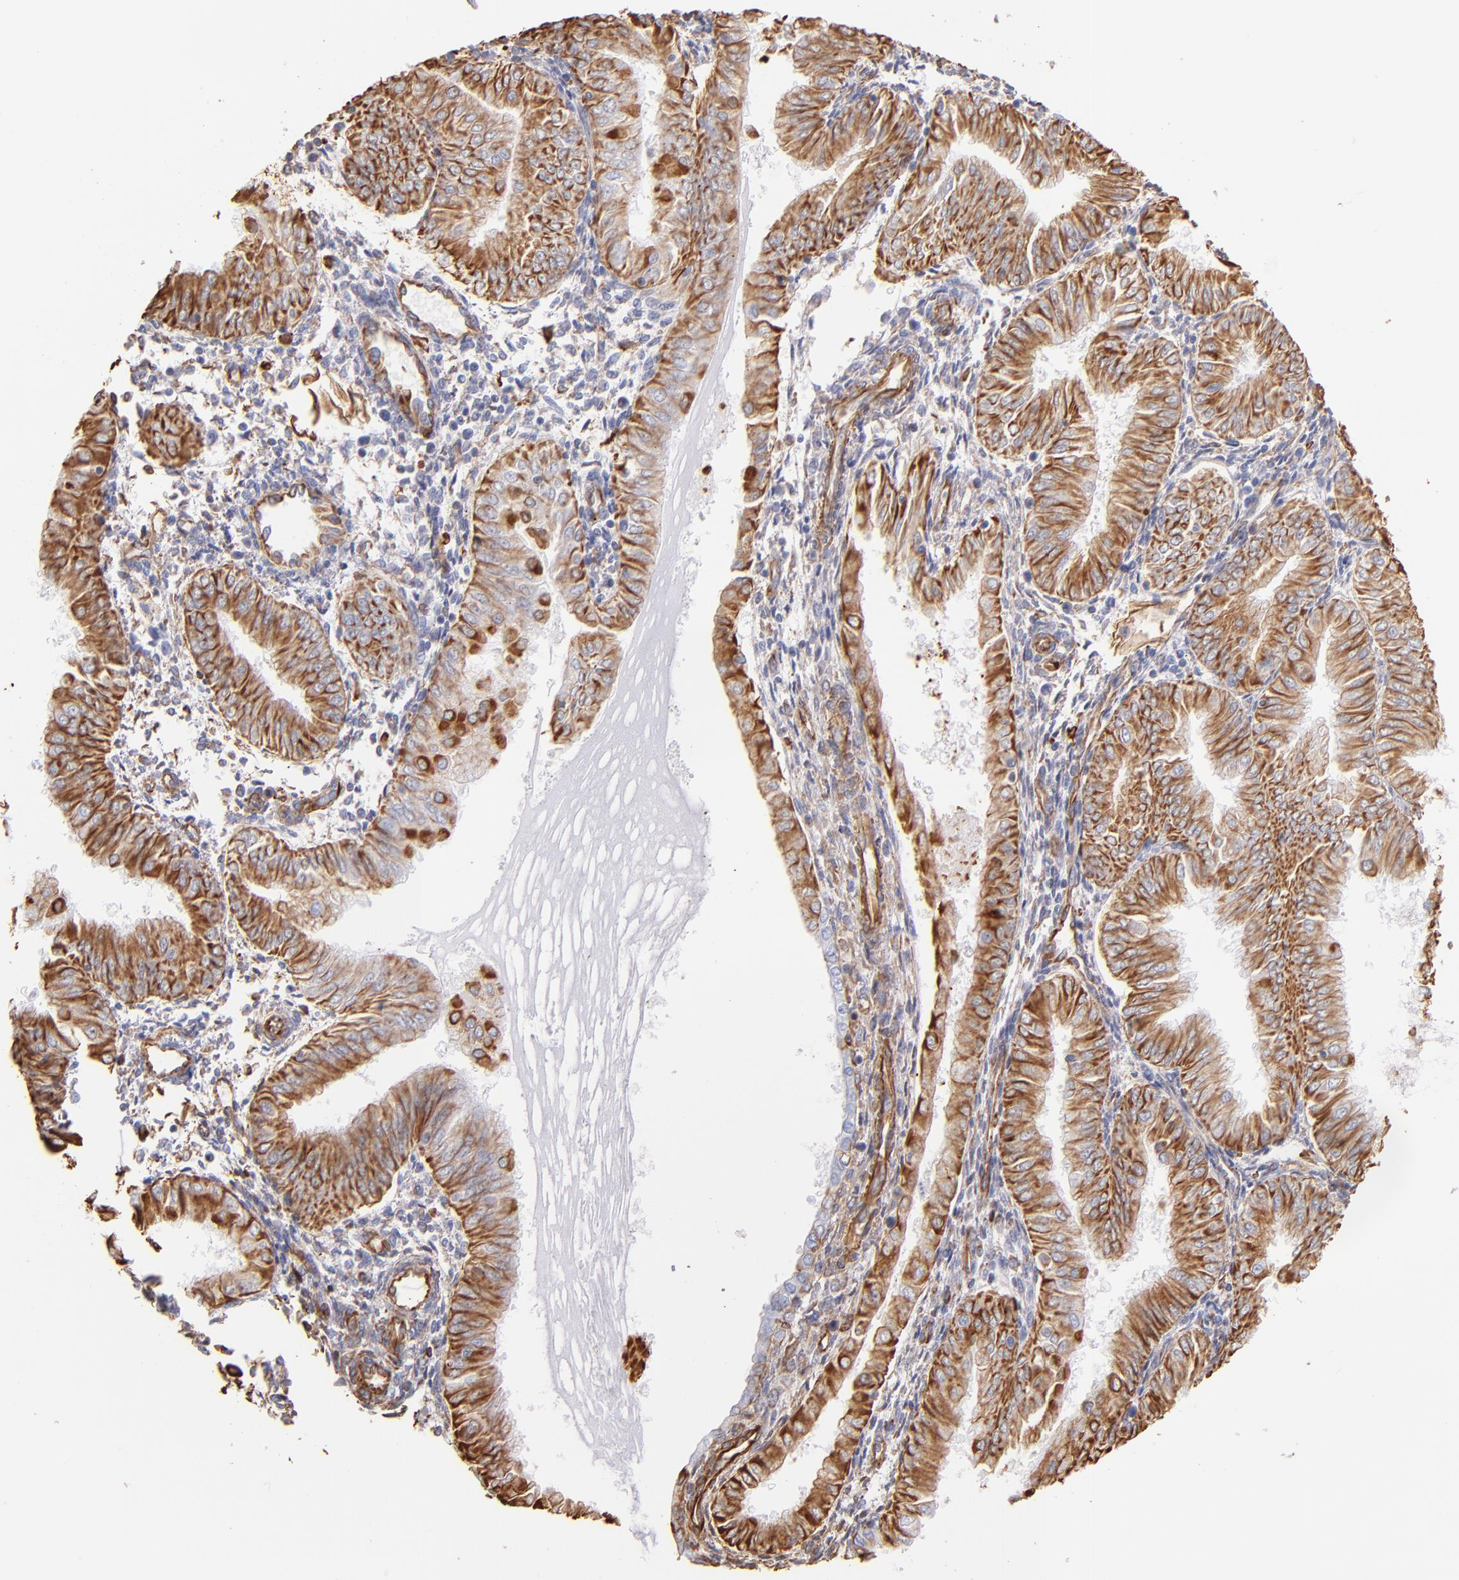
{"staining": {"intensity": "strong", "quantity": ">75%", "location": "cytoplasmic/membranous,nuclear"}, "tissue": "endometrial cancer", "cell_type": "Tumor cells", "image_type": "cancer", "snomed": [{"axis": "morphology", "description": "Adenocarcinoma, NOS"}, {"axis": "topography", "description": "Endometrium"}], "caption": "Immunohistochemical staining of human endometrial adenocarcinoma displays strong cytoplasmic/membranous and nuclear protein expression in about >75% of tumor cells.", "gene": "VIM", "patient": {"sex": "female", "age": 53}}